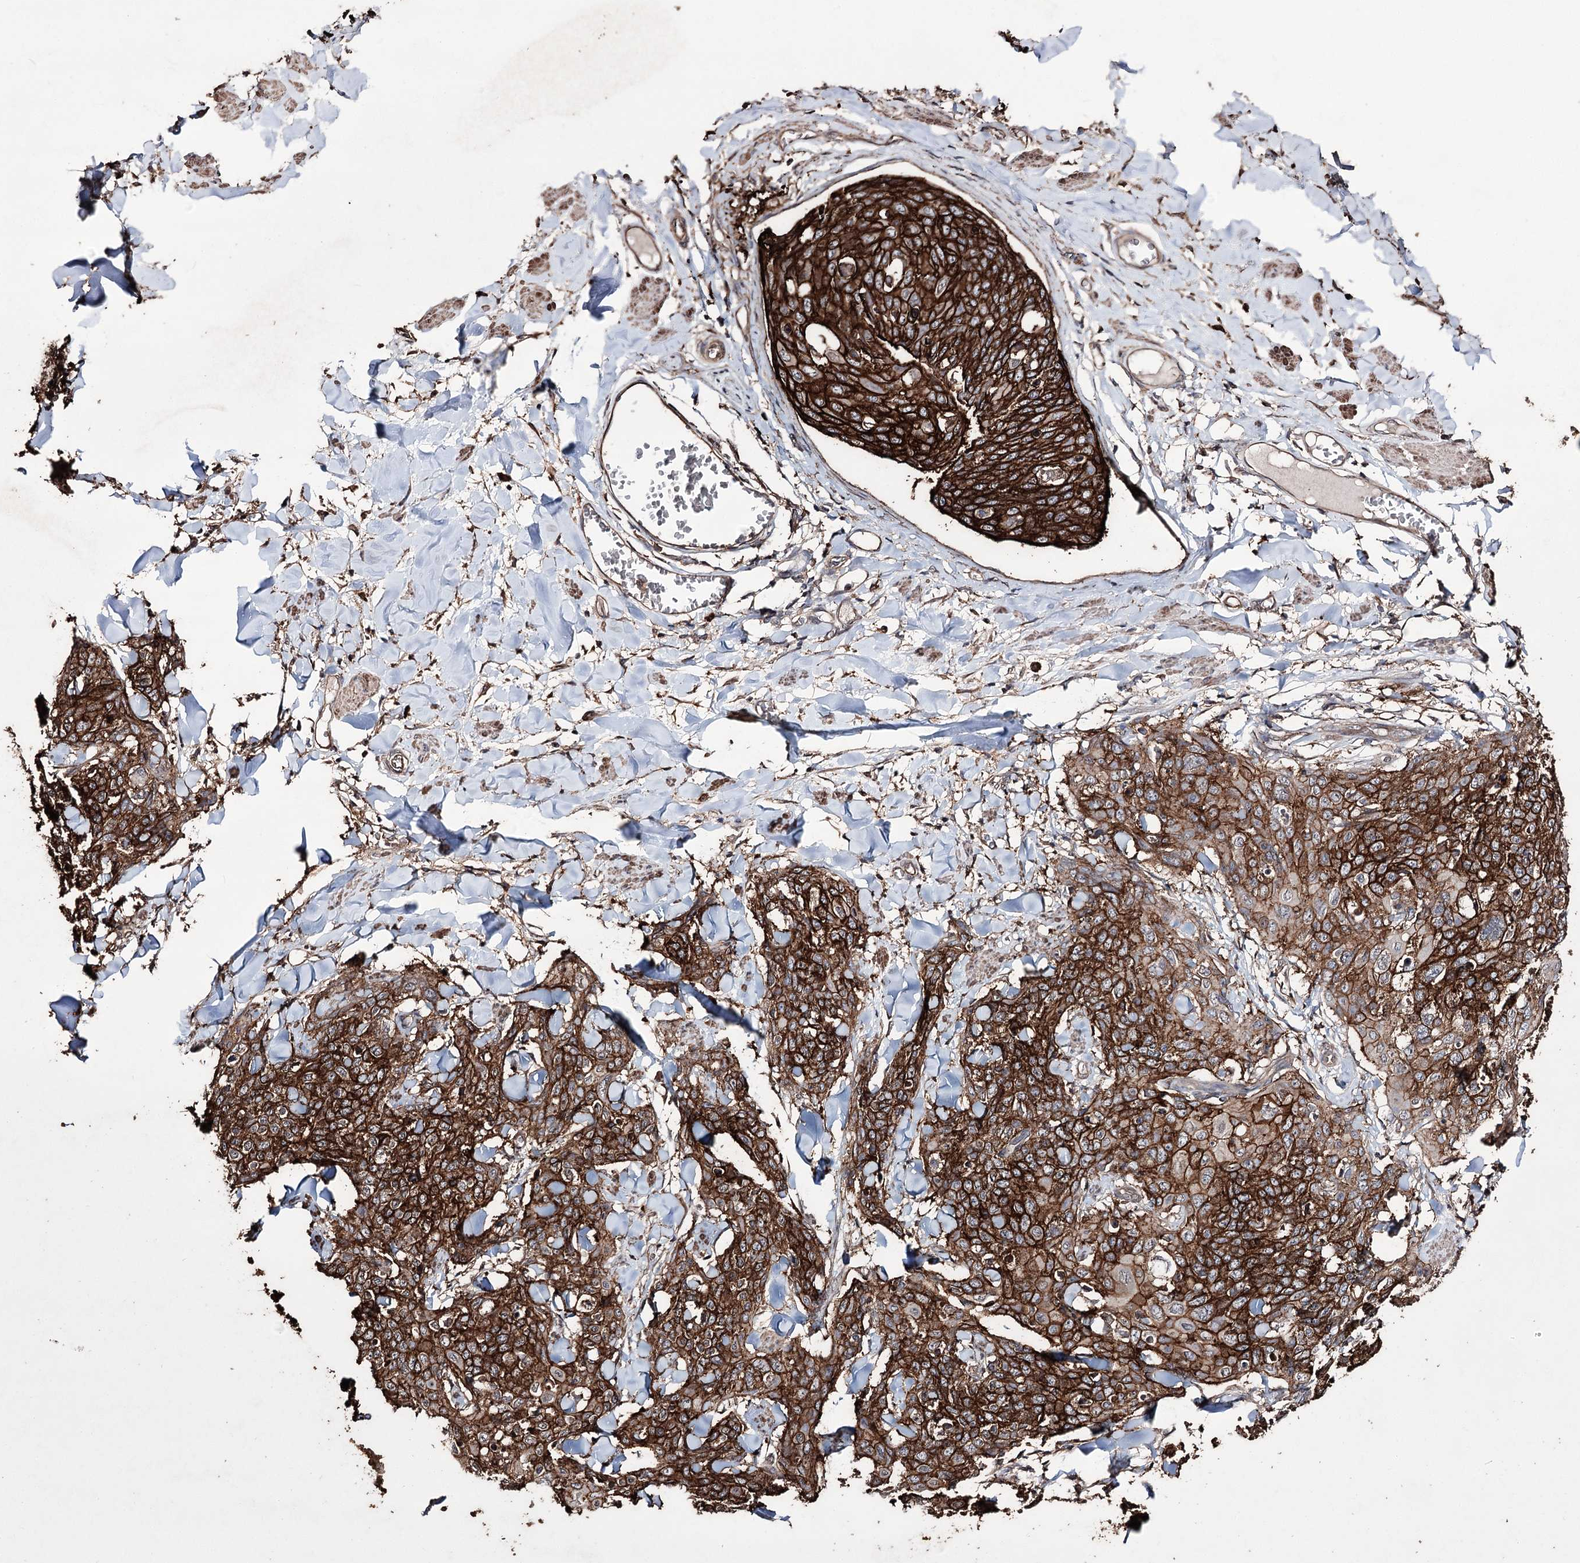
{"staining": {"intensity": "strong", "quantity": ">75%", "location": "cytoplasmic/membranous"}, "tissue": "skin cancer", "cell_type": "Tumor cells", "image_type": "cancer", "snomed": [{"axis": "morphology", "description": "Squamous cell carcinoma, NOS"}, {"axis": "topography", "description": "Skin"}, {"axis": "topography", "description": "Vulva"}], "caption": "Immunohistochemical staining of human skin squamous cell carcinoma displays high levels of strong cytoplasmic/membranous protein positivity in approximately >75% of tumor cells.", "gene": "ZNF662", "patient": {"sex": "female", "age": 85}}